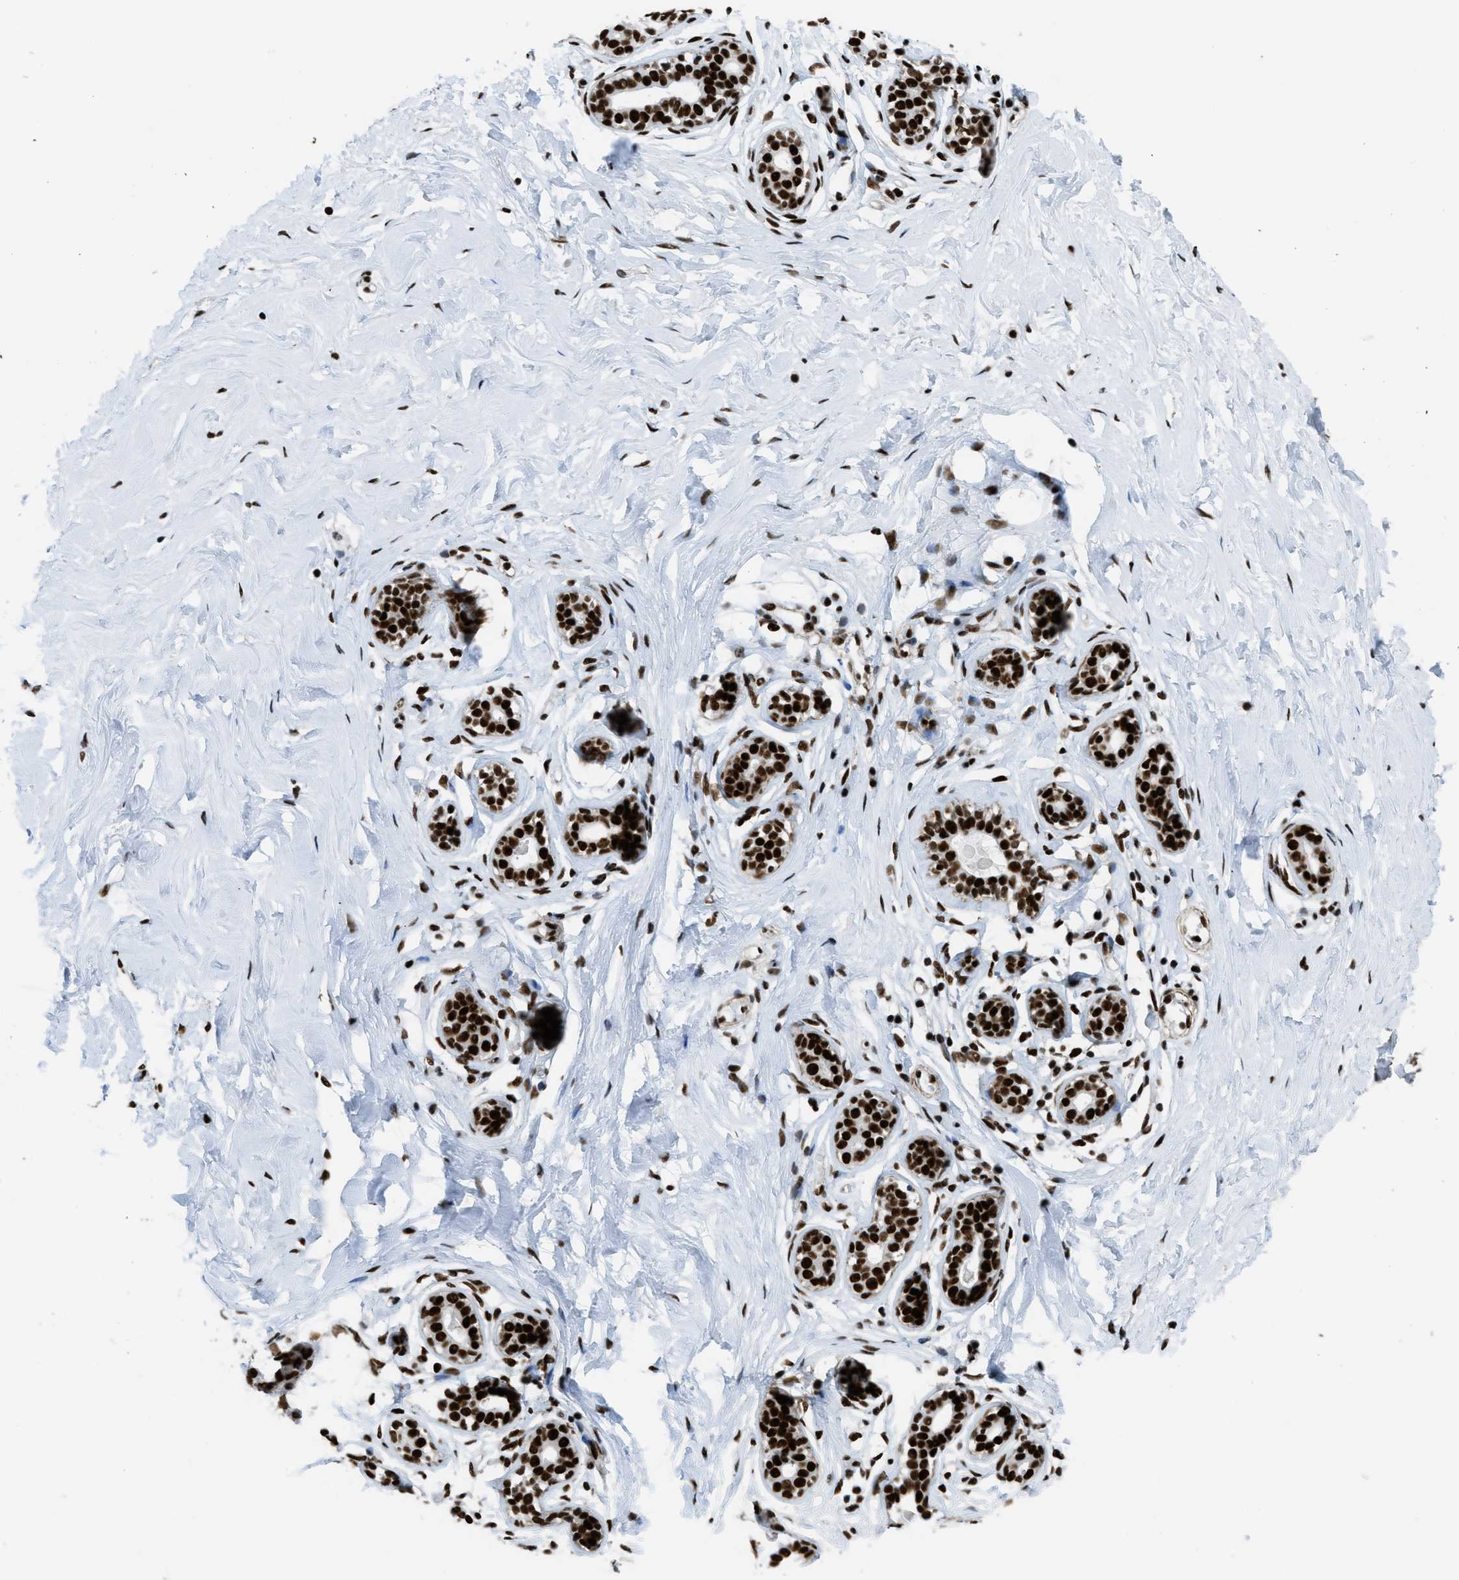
{"staining": {"intensity": "strong", "quantity": ">75%", "location": "nuclear"}, "tissue": "breast", "cell_type": "Adipocytes", "image_type": "normal", "snomed": [{"axis": "morphology", "description": "Normal tissue, NOS"}, {"axis": "topography", "description": "Breast"}], "caption": "Breast stained with IHC reveals strong nuclear positivity in about >75% of adipocytes. Using DAB (brown) and hematoxylin (blue) stains, captured at high magnification using brightfield microscopy.", "gene": "ZNF207", "patient": {"sex": "female", "age": 23}}